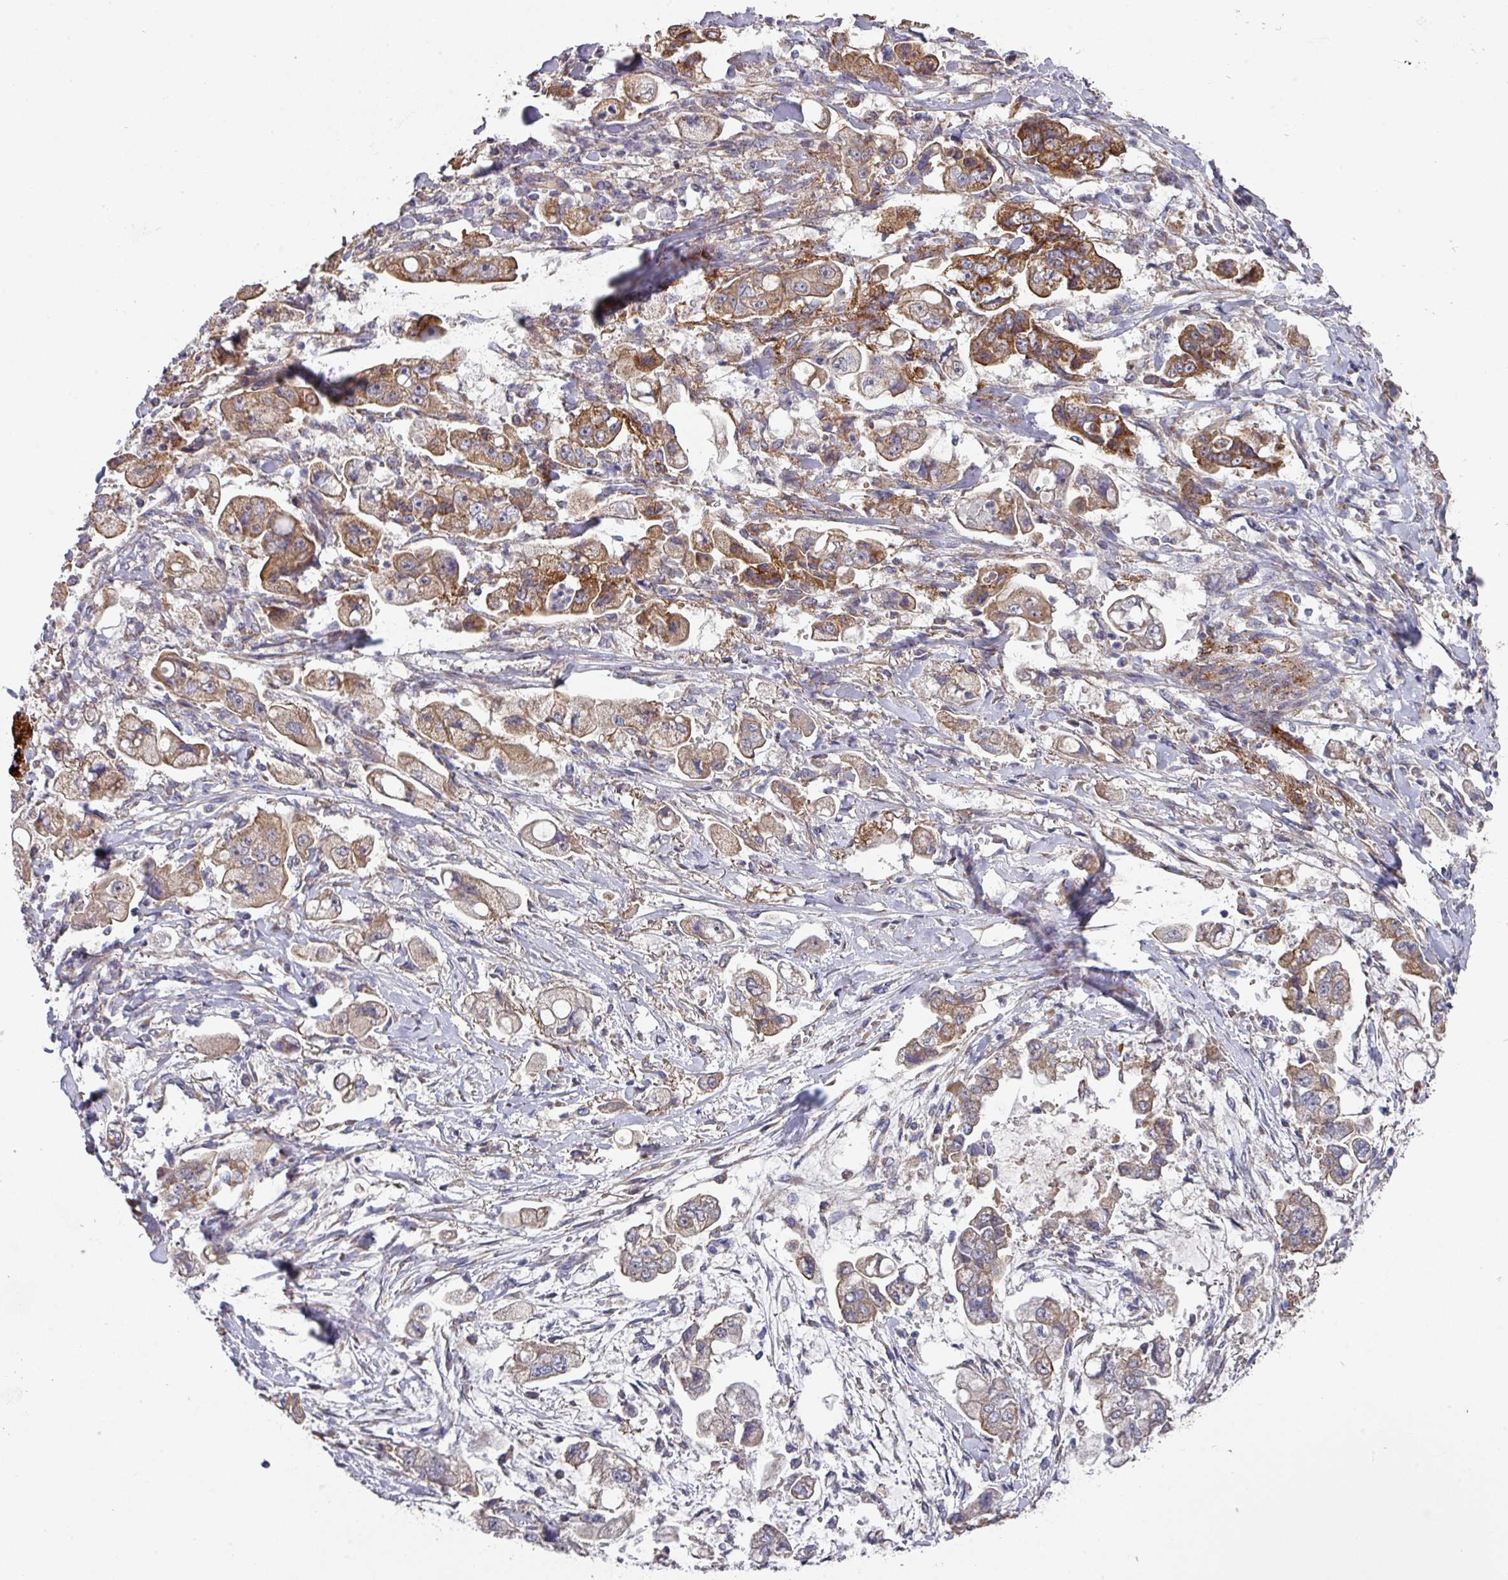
{"staining": {"intensity": "moderate", "quantity": ">75%", "location": "cytoplasmic/membranous"}, "tissue": "stomach cancer", "cell_type": "Tumor cells", "image_type": "cancer", "snomed": [{"axis": "morphology", "description": "Adenocarcinoma, NOS"}, {"axis": "topography", "description": "Stomach"}], "caption": "The immunohistochemical stain highlights moderate cytoplasmic/membranous positivity in tumor cells of stomach cancer tissue.", "gene": "DCAF12L2", "patient": {"sex": "male", "age": 62}}